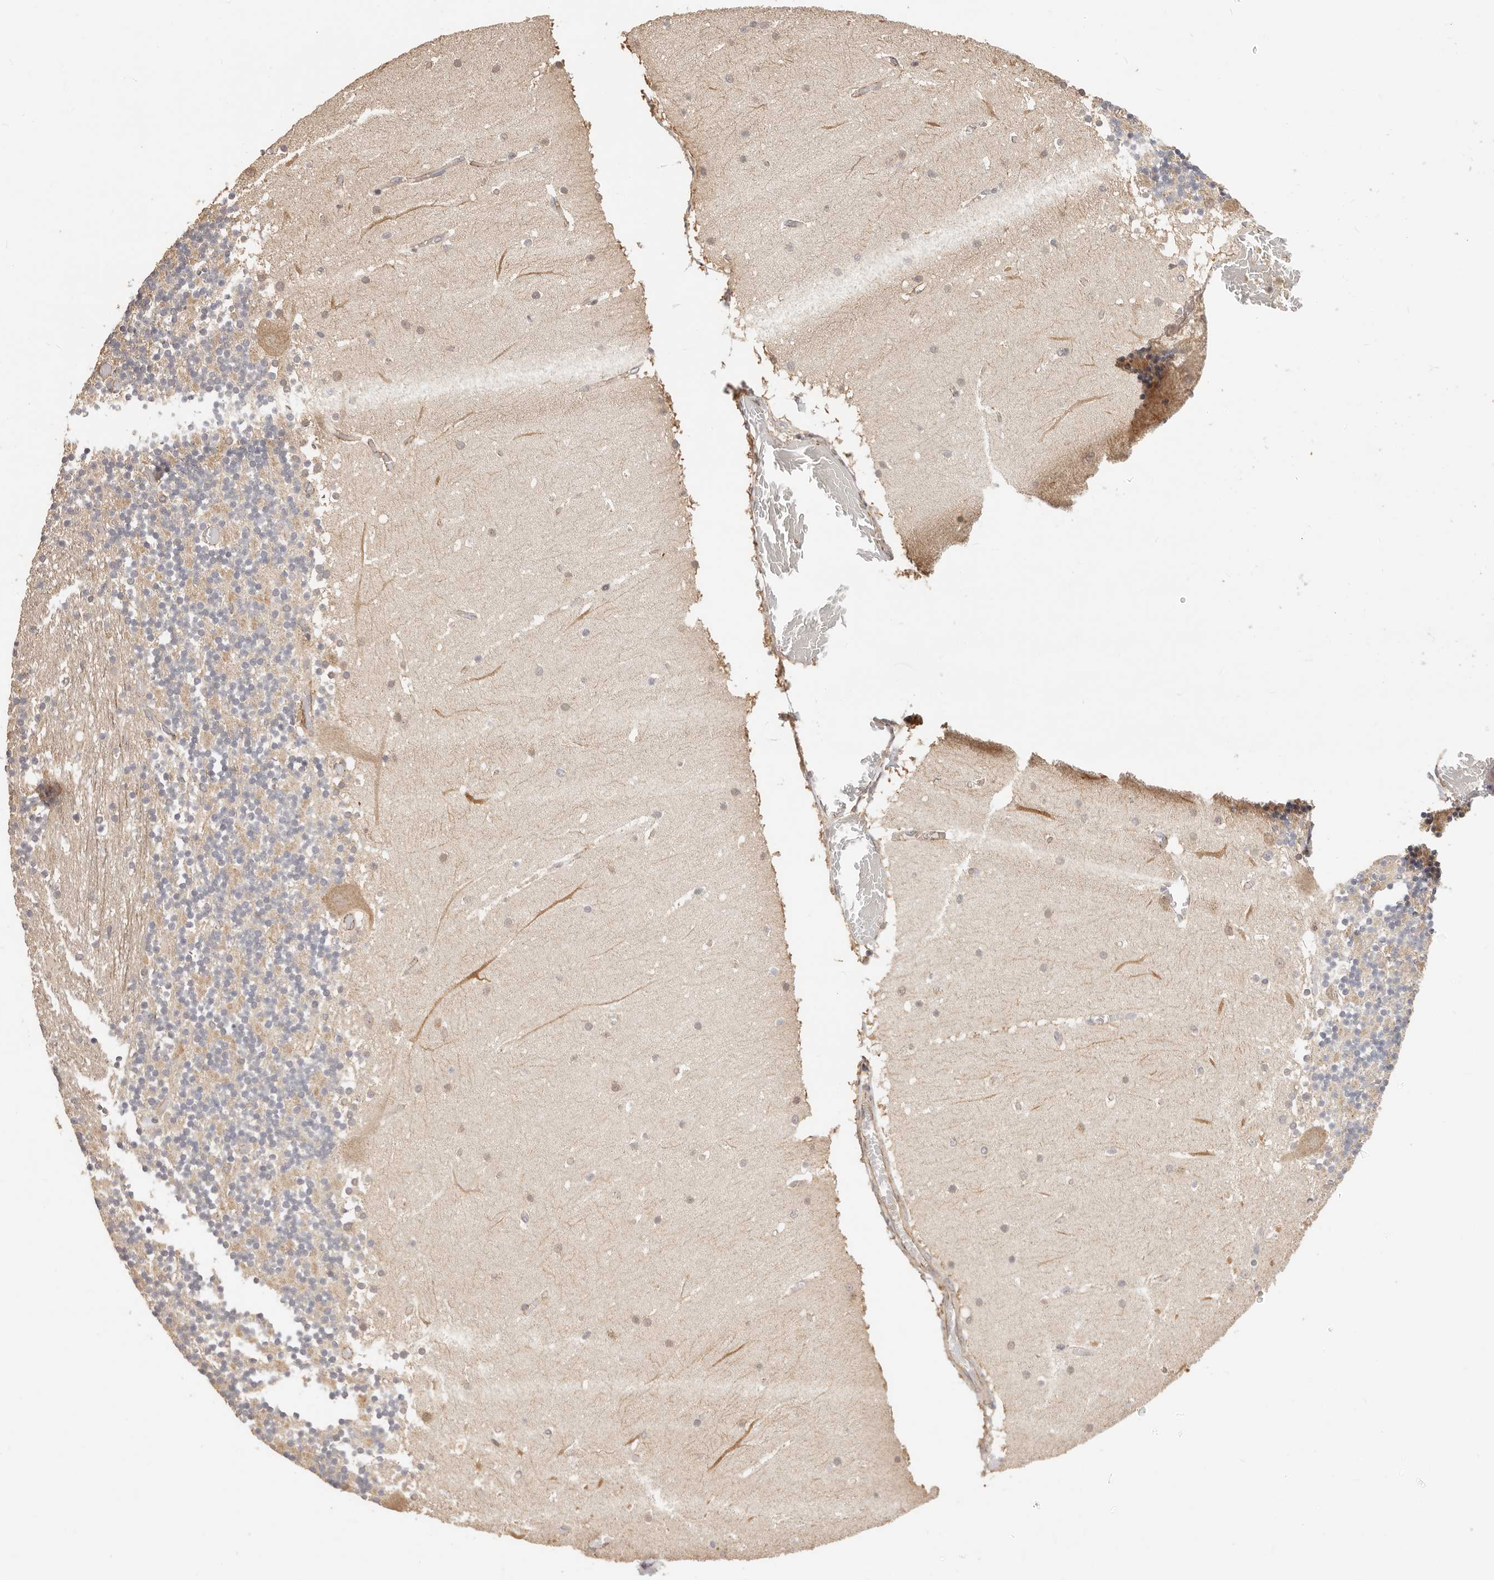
{"staining": {"intensity": "moderate", "quantity": "<25%", "location": "cytoplasmic/membranous"}, "tissue": "cerebellum", "cell_type": "Cells in granular layer", "image_type": "normal", "snomed": [{"axis": "morphology", "description": "Normal tissue, NOS"}, {"axis": "topography", "description": "Cerebellum"}], "caption": "Human cerebellum stained with a brown dye demonstrates moderate cytoplasmic/membranous positive positivity in about <25% of cells in granular layer.", "gene": "AFDN", "patient": {"sex": "female", "age": 28}}